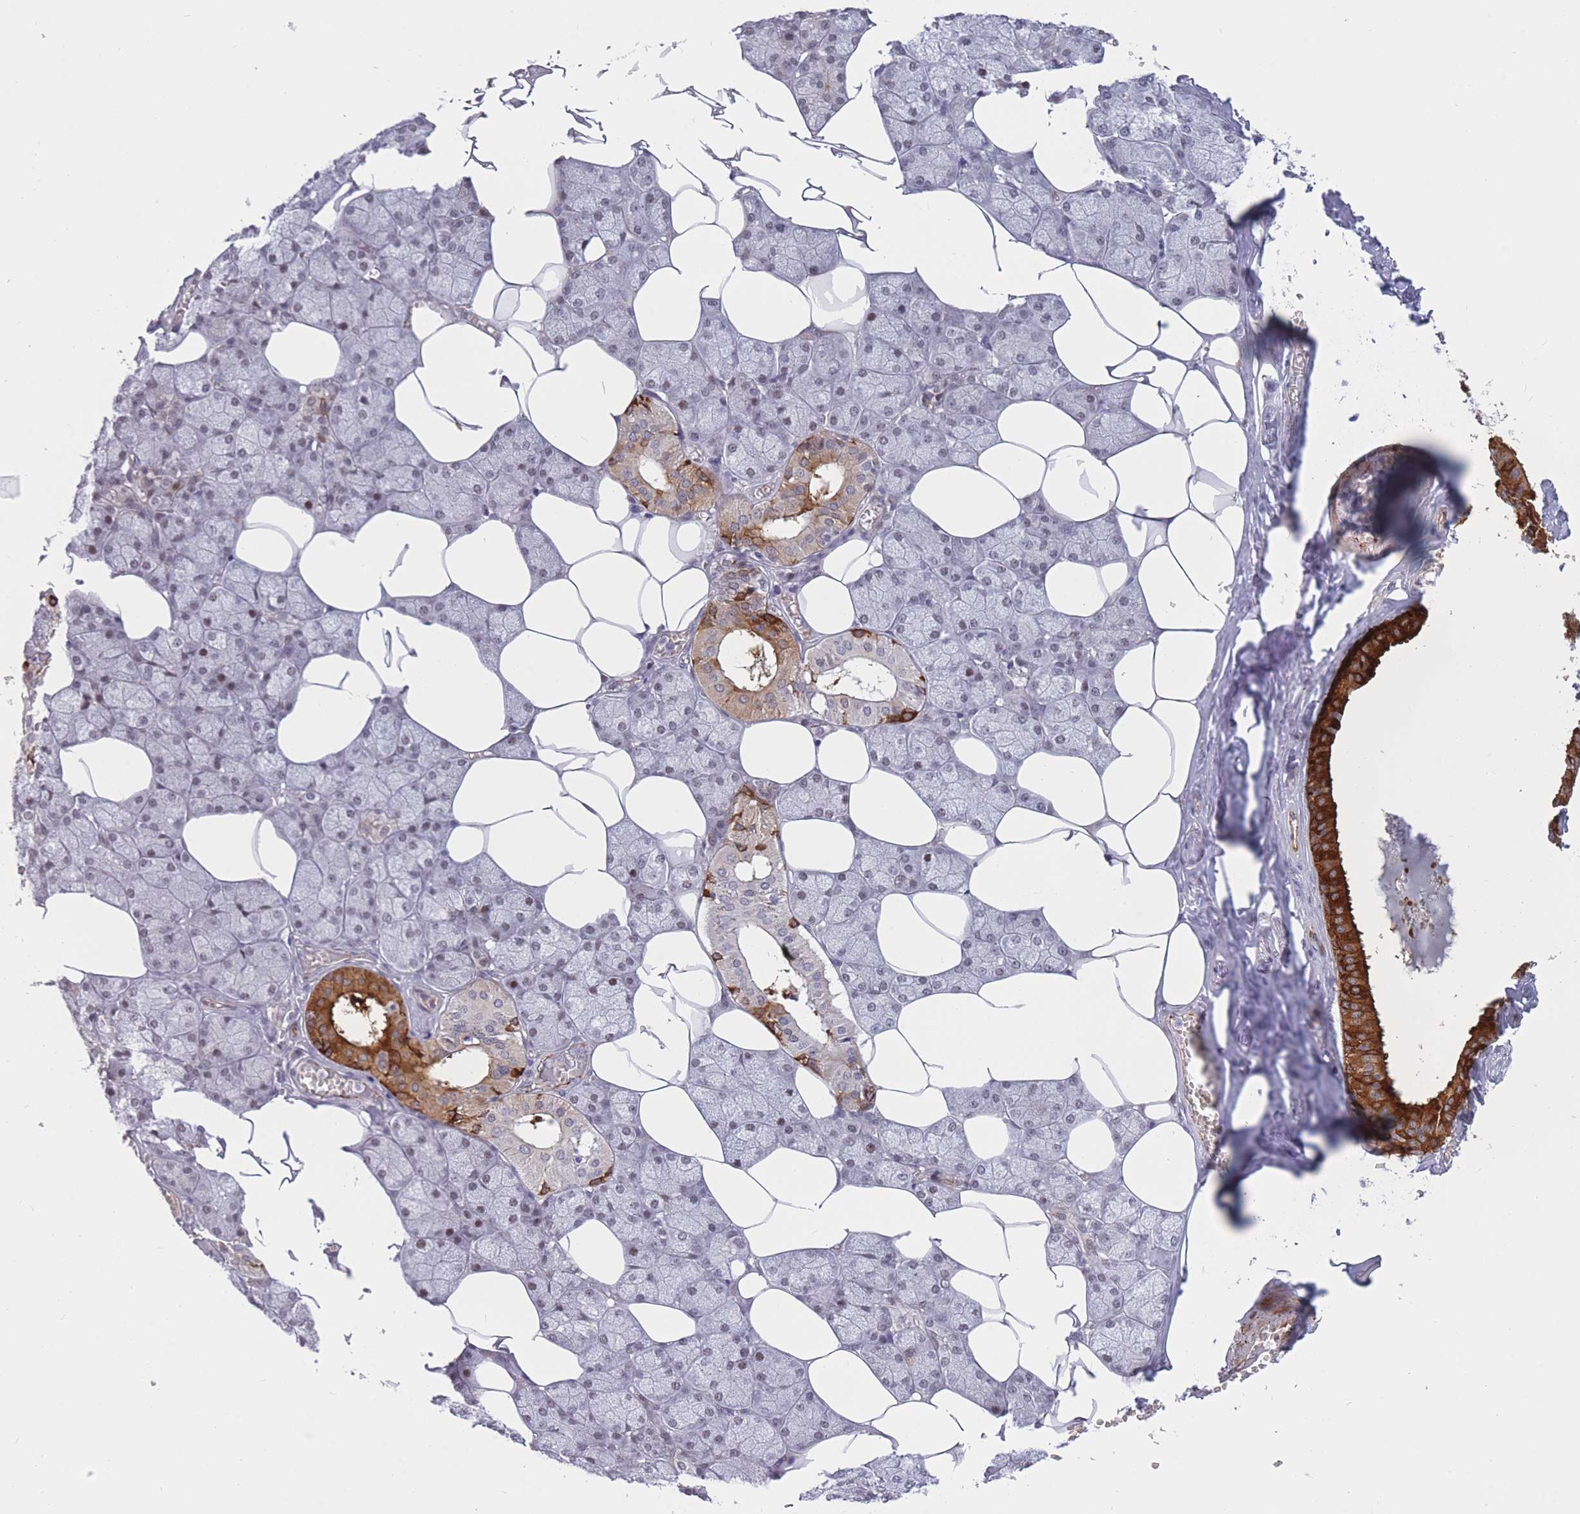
{"staining": {"intensity": "strong", "quantity": "<25%", "location": "cytoplasmic/membranous"}, "tissue": "salivary gland", "cell_type": "Glandular cells", "image_type": "normal", "snomed": [{"axis": "morphology", "description": "Normal tissue, NOS"}, {"axis": "topography", "description": "Salivary gland"}], "caption": "Salivary gland stained for a protein demonstrates strong cytoplasmic/membranous positivity in glandular cells. Nuclei are stained in blue.", "gene": "BCL9L", "patient": {"sex": "male", "age": 62}}